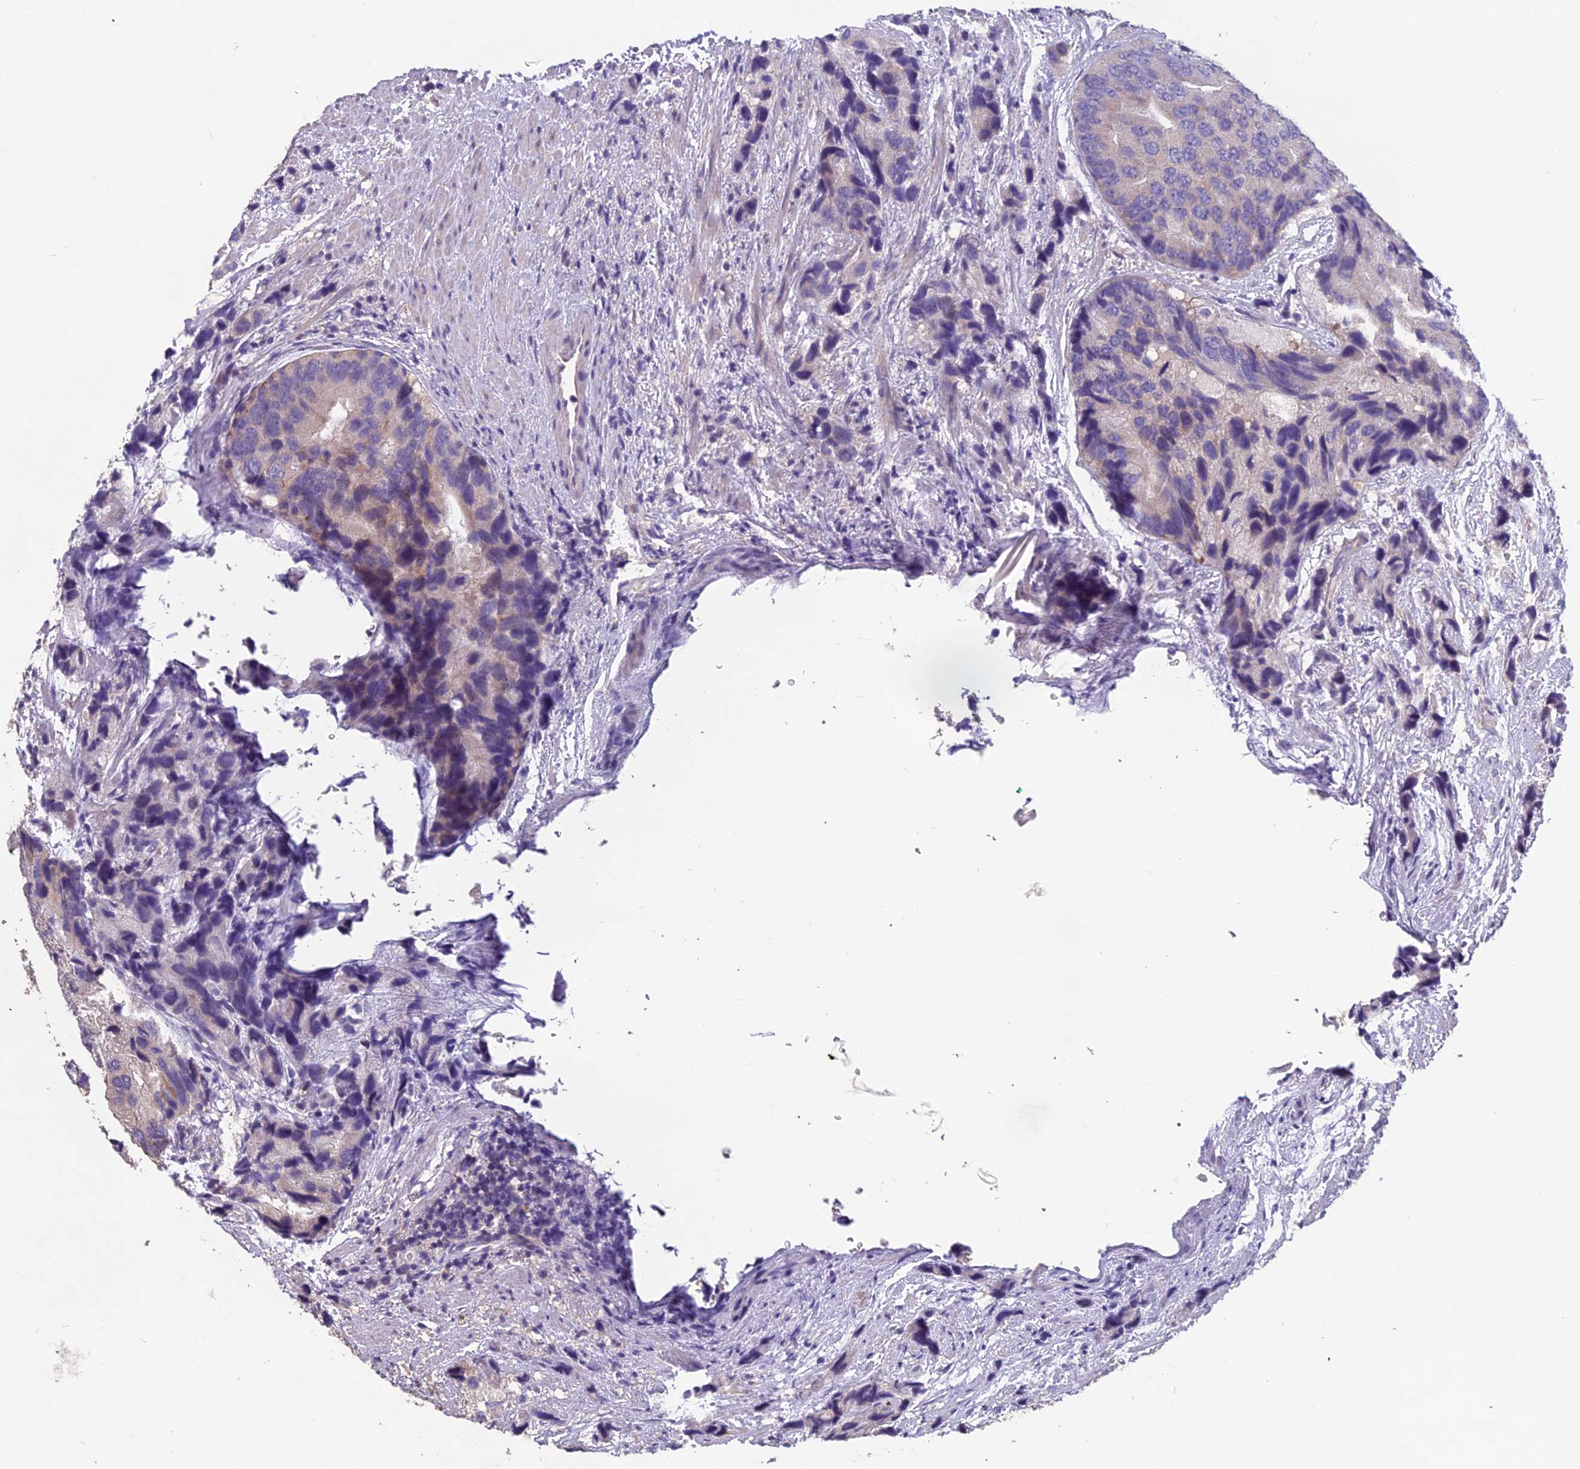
{"staining": {"intensity": "negative", "quantity": "none", "location": "none"}, "tissue": "prostate cancer", "cell_type": "Tumor cells", "image_type": "cancer", "snomed": [{"axis": "morphology", "description": "Adenocarcinoma, High grade"}, {"axis": "topography", "description": "Prostate"}], "caption": "Prostate high-grade adenocarcinoma stained for a protein using IHC exhibits no expression tumor cells.", "gene": "CEACAM16", "patient": {"sex": "male", "age": 62}}